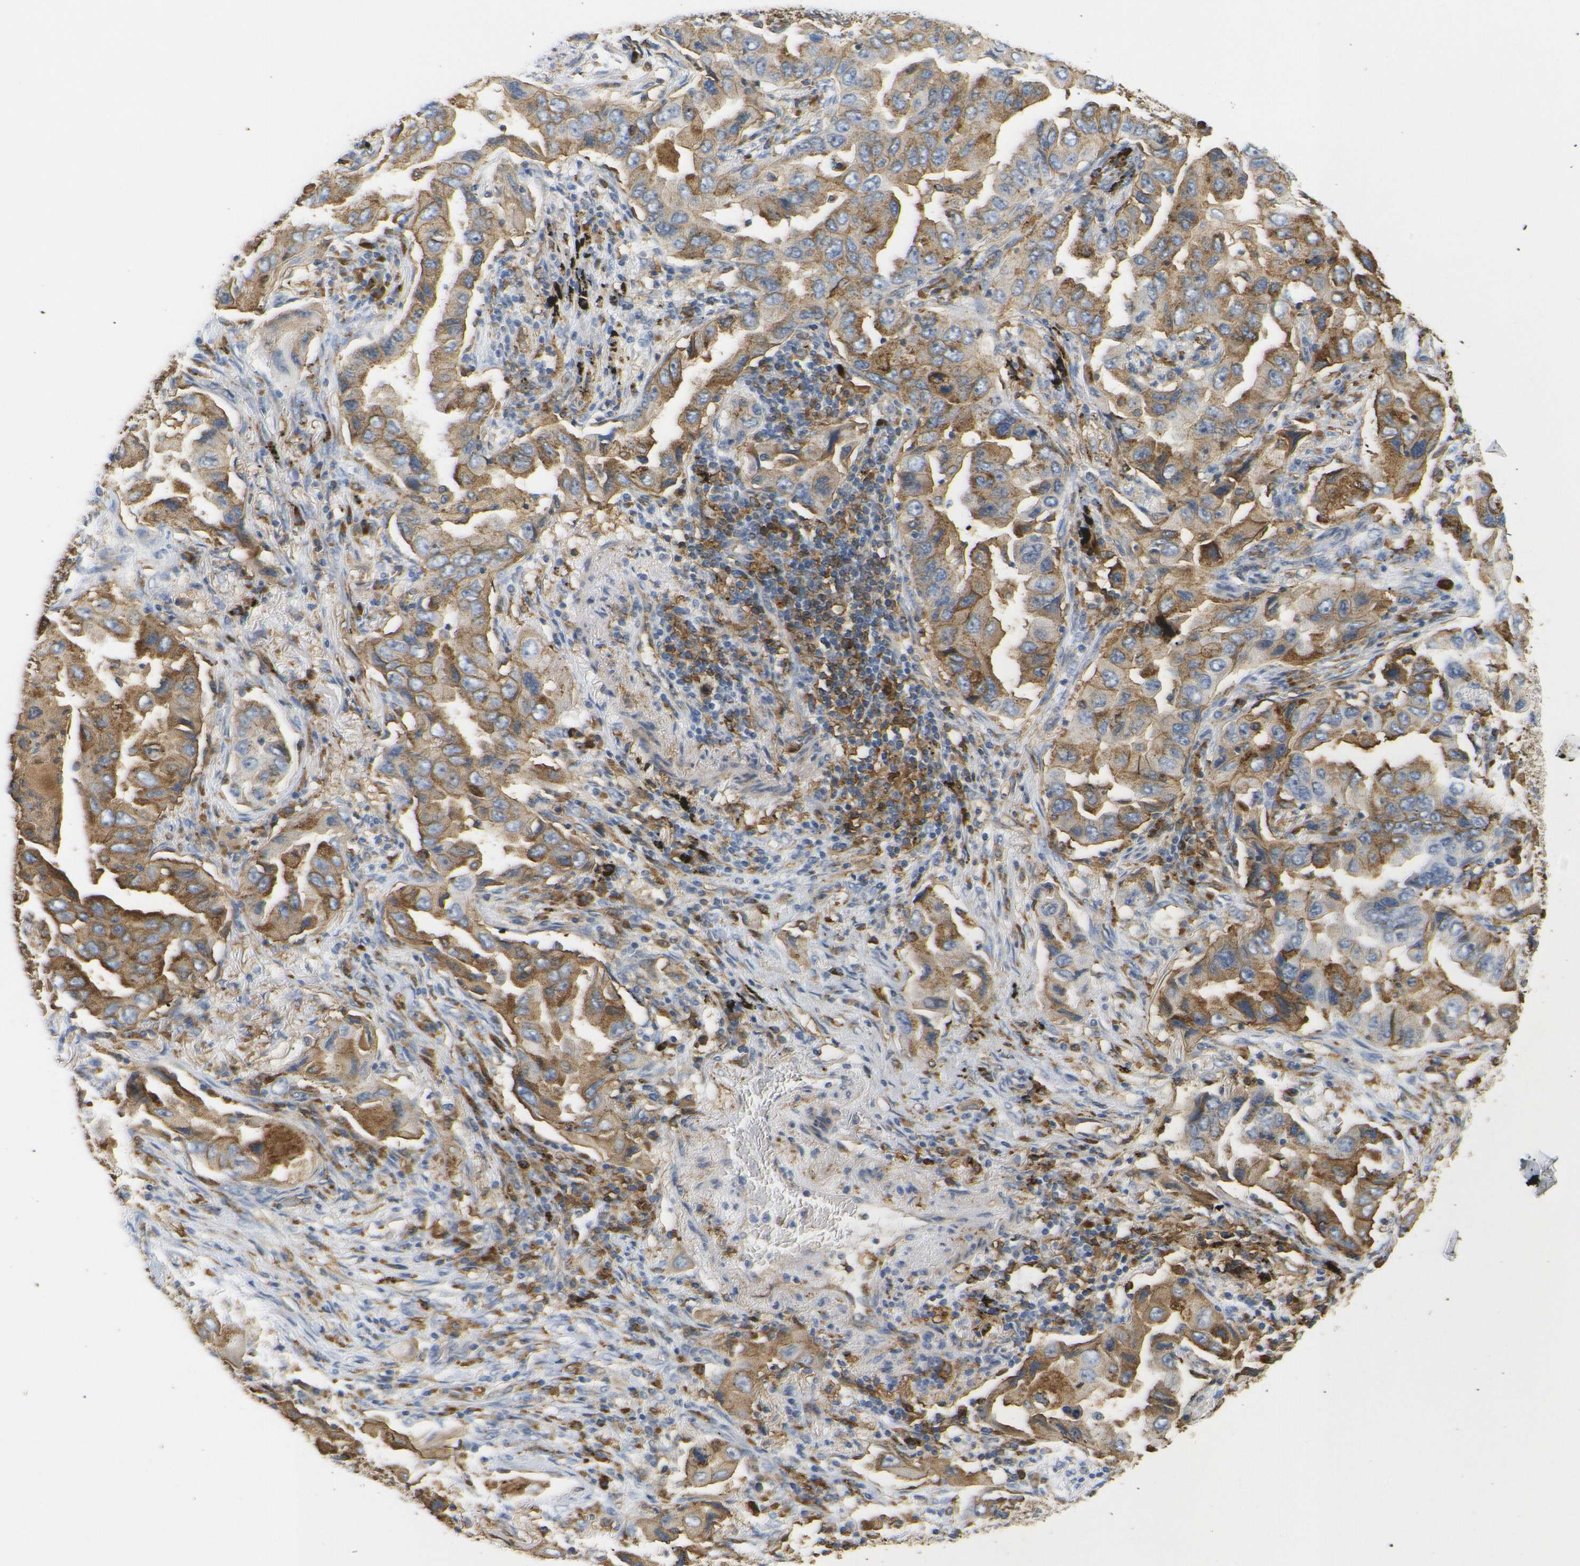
{"staining": {"intensity": "moderate", "quantity": ">75%", "location": "cytoplasmic/membranous"}, "tissue": "lung cancer", "cell_type": "Tumor cells", "image_type": "cancer", "snomed": [{"axis": "morphology", "description": "Adenocarcinoma, NOS"}, {"axis": "topography", "description": "Lung"}], "caption": "The photomicrograph shows a brown stain indicating the presence of a protein in the cytoplasmic/membranous of tumor cells in adenocarcinoma (lung). The staining is performed using DAB (3,3'-diaminobenzidine) brown chromogen to label protein expression. The nuclei are counter-stained blue using hematoxylin.", "gene": "HLA-DQB1", "patient": {"sex": "female", "age": 65}}